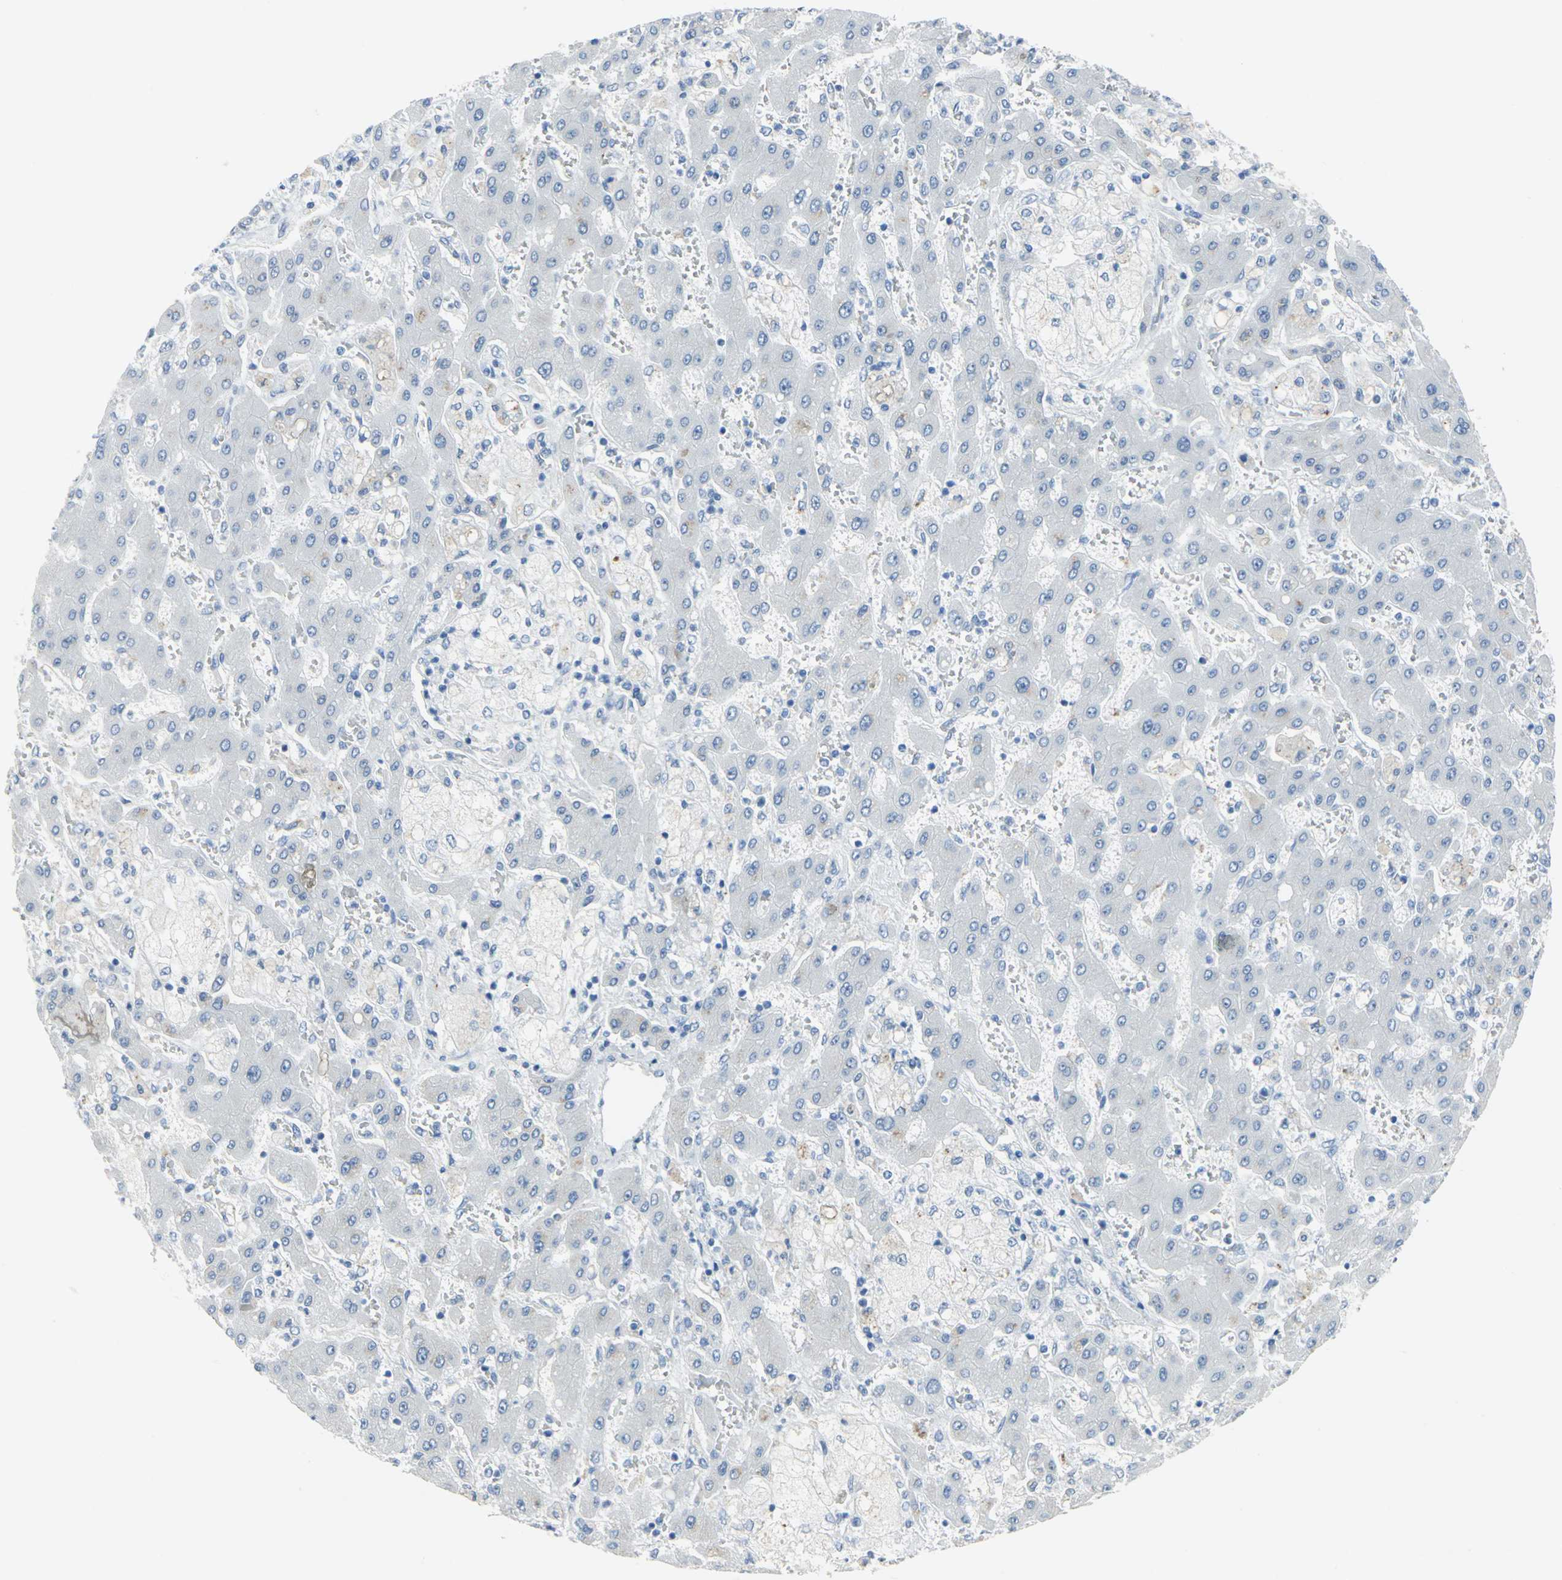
{"staining": {"intensity": "negative", "quantity": "none", "location": "none"}, "tissue": "liver cancer", "cell_type": "Tumor cells", "image_type": "cancer", "snomed": [{"axis": "morphology", "description": "Cholangiocarcinoma"}, {"axis": "topography", "description": "Liver"}], "caption": "Photomicrograph shows no significant protein expression in tumor cells of liver cholangiocarcinoma.", "gene": "SFN", "patient": {"sex": "male", "age": 50}}